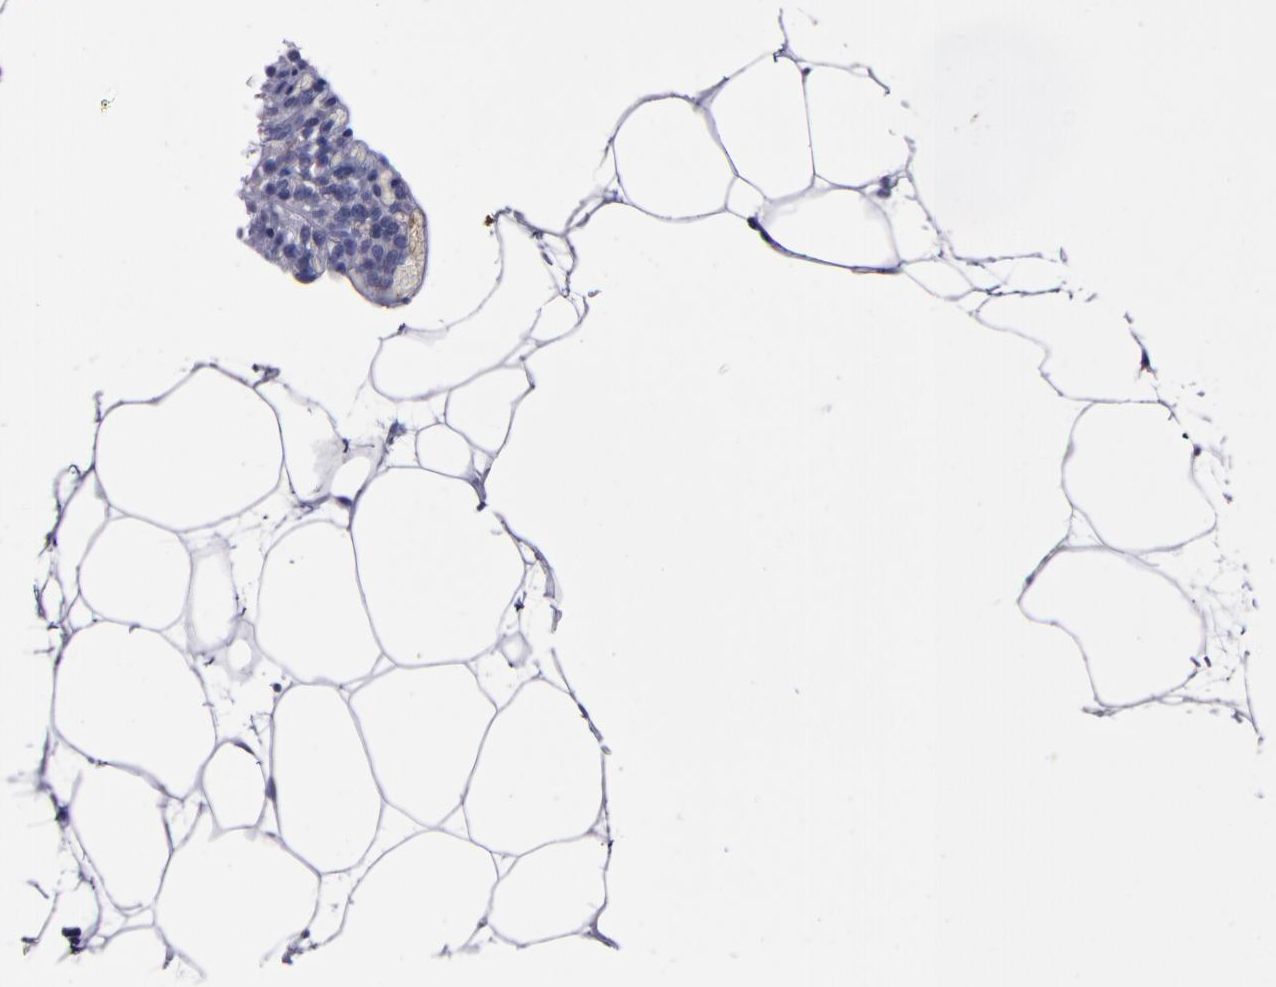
{"staining": {"intensity": "negative", "quantity": "none", "location": "none"}, "tissue": "adipose tissue", "cell_type": "Adipocytes", "image_type": "normal", "snomed": [{"axis": "morphology", "description": "Normal tissue, NOS"}, {"axis": "topography", "description": "Breast"}], "caption": "Adipocytes show no significant positivity in unremarkable adipose tissue. (Stains: DAB (3,3'-diaminobenzidine) immunohistochemistry with hematoxylin counter stain, Microscopy: brightfield microscopy at high magnification).", "gene": "MFGE8", "patient": {"sex": "female", "age": 22}}